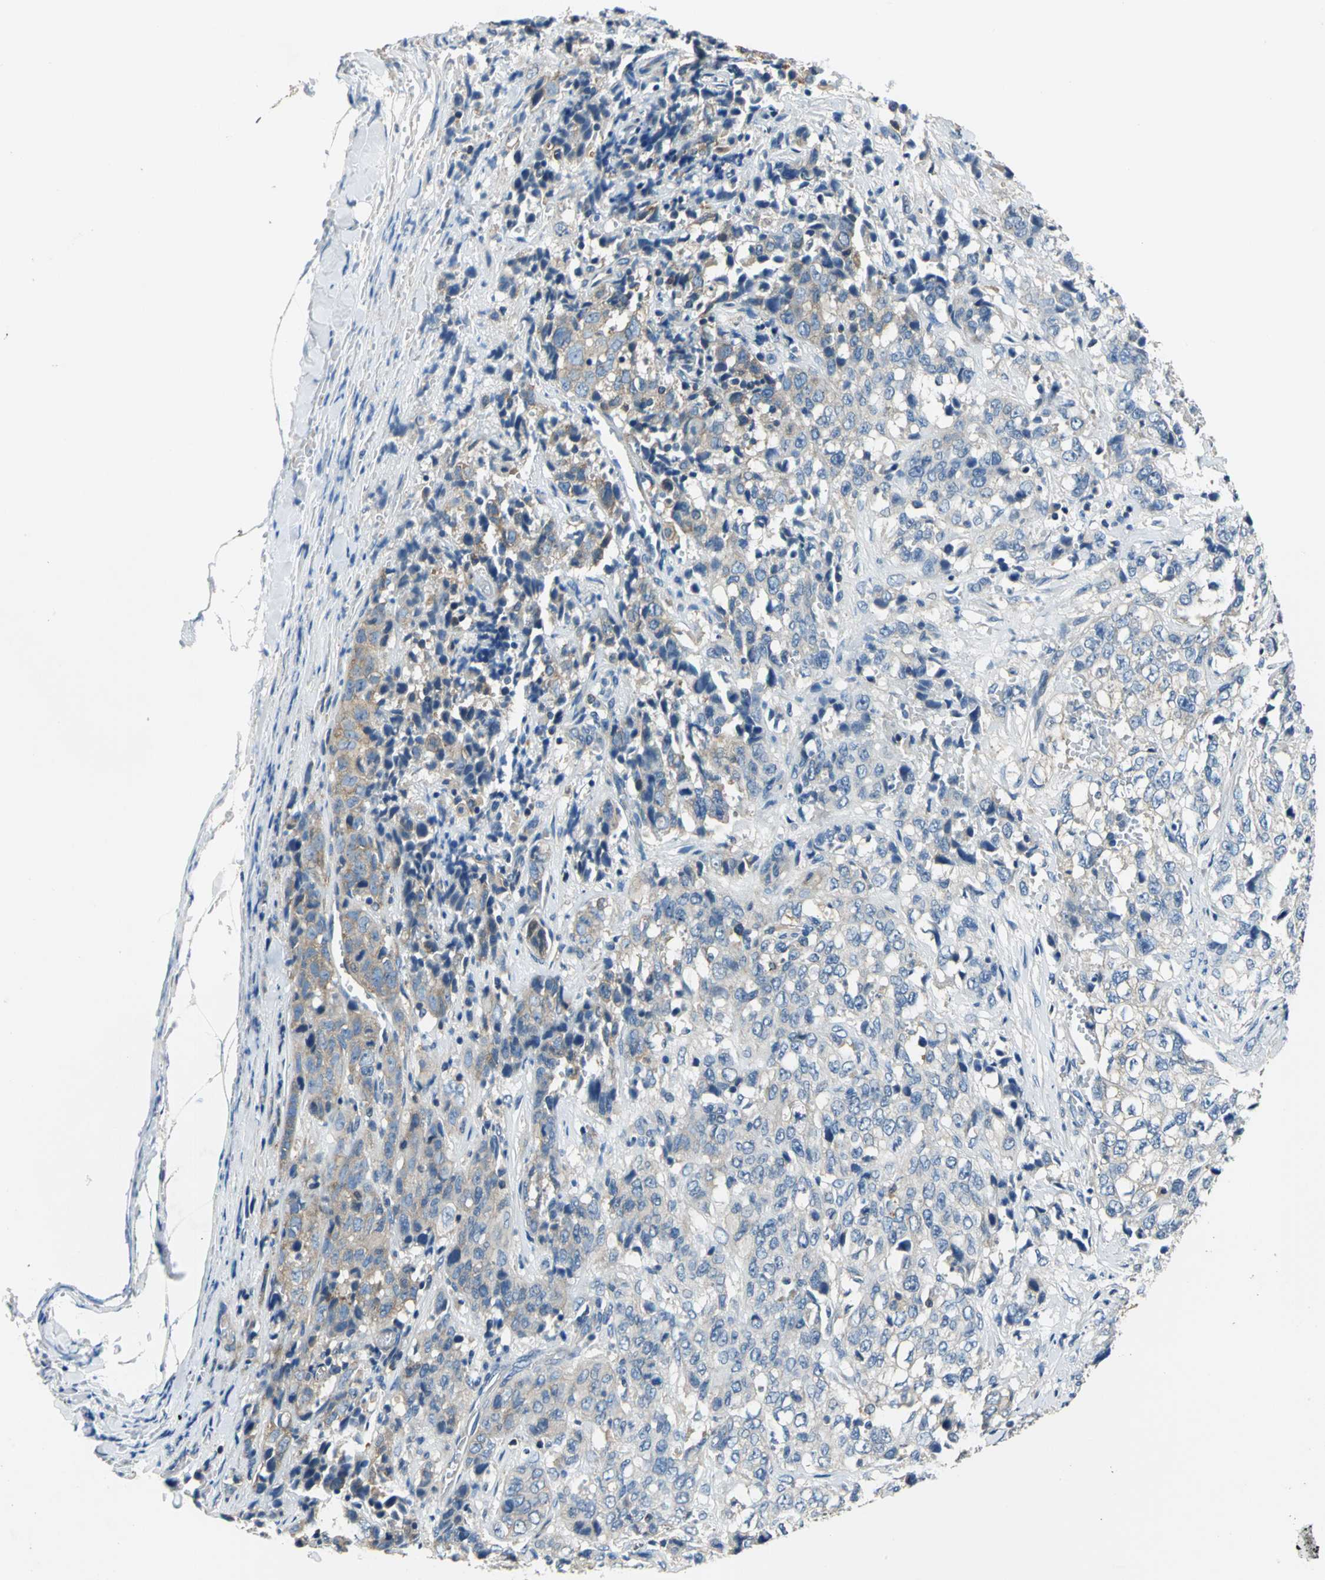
{"staining": {"intensity": "moderate", "quantity": "25%-75%", "location": "cytoplasmic/membranous"}, "tissue": "stomach cancer", "cell_type": "Tumor cells", "image_type": "cancer", "snomed": [{"axis": "morphology", "description": "Adenocarcinoma, NOS"}, {"axis": "topography", "description": "Stomach"}], "caption": "Immunohistochemistry of stomach cancer displays medium levels of moderate cytoplasmic/membranous expression in approximately 25%-75% of tumor cells. The staining is performed using DAB brown chromogen to label protein expression. The nuclei are counter-stained blue using hematoxylin.", "gene": "DDX3Y", "patient": {"sex": "male", "age": 48}}